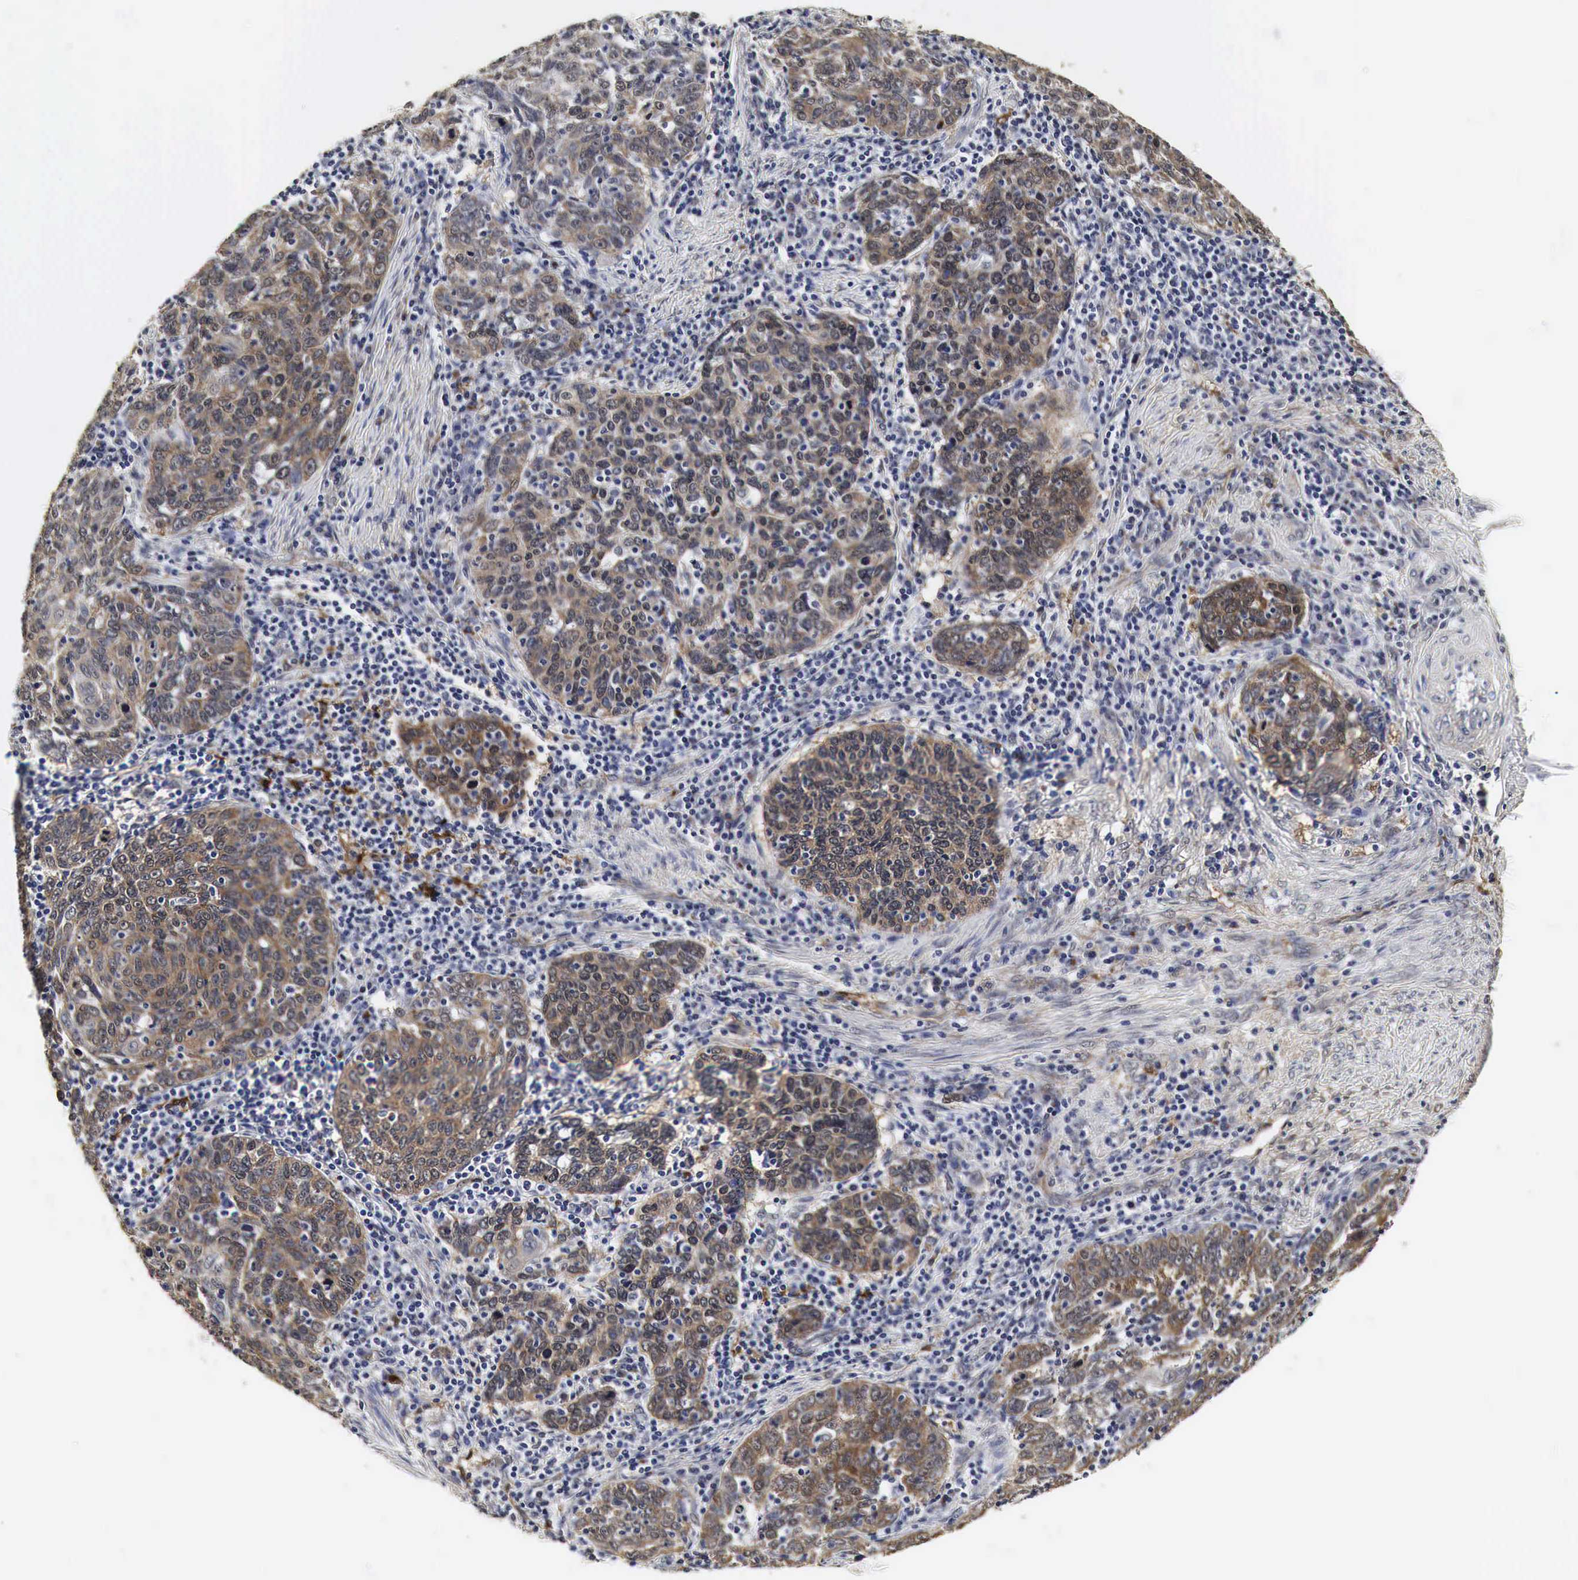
{"staining": {"intensity": "moderate", "quantity": ">75%", "location": "cytoplasmic/membranous"}, "tissue": "cervical cancer", "cell_type": "Tumor cells", "image_type": "cancer", "snomed": [{"axis": "morphology", "description": "Squamous cell carcinoma, NOS"}, {"axis": "topography", "description": "Cervix"}], "caption": "DAB (3,3'-diaminobenzidine) immunohistochemical staining of human cervical cancer (squamous cell carcinoma) reveals moderate cytoplasmic/membranous protein positivity in about >75% of tumor cells.", "gene": "SPIN1", "patient": {"sex": "female", "age": 41}}